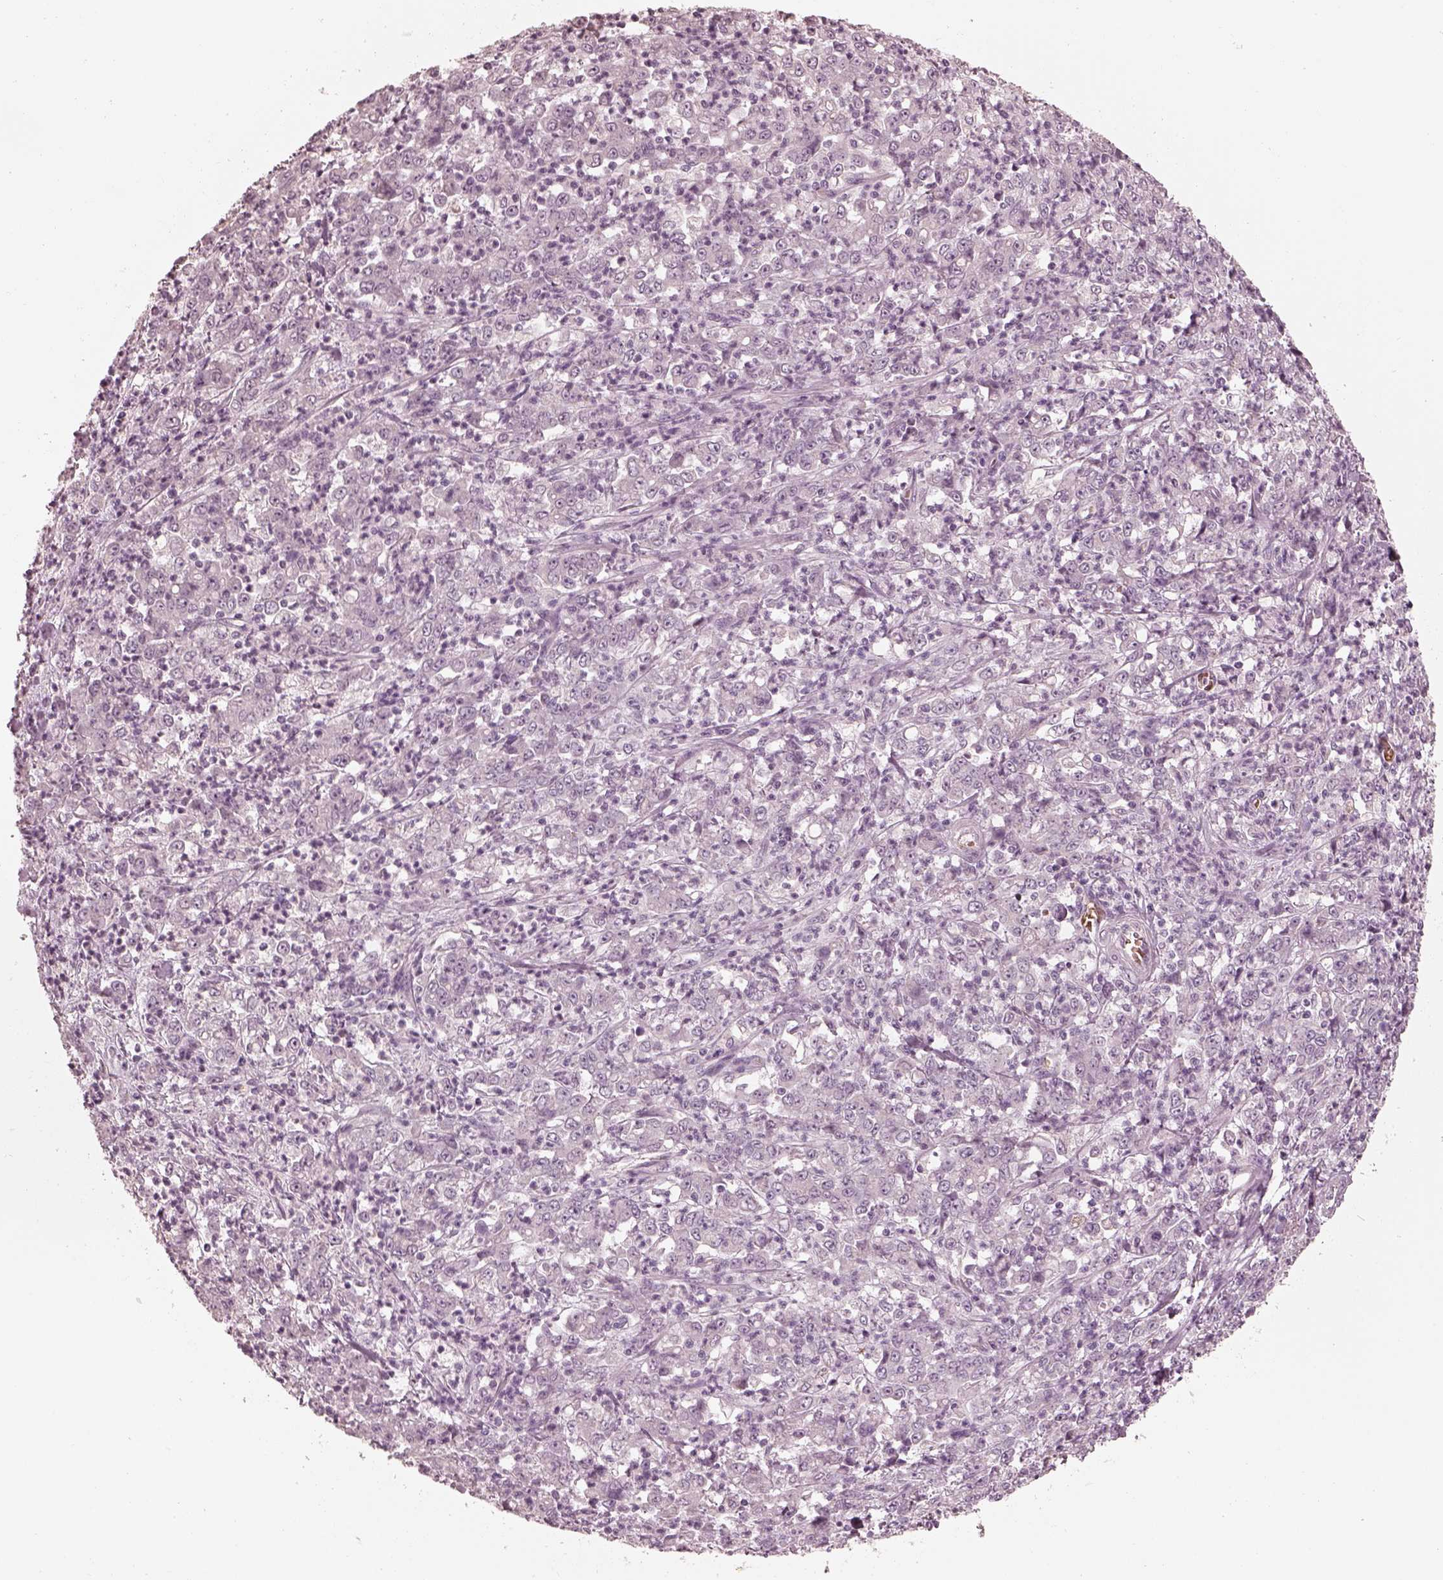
{"staining": {"intensity": "negative", "quantity": "none", "location": "none"}, "tissue": "stomach cancer", "cell_type": "Tumor cells", "image_type": "cancer", "snomed": [{"axis": "morphology", "description": "Adenocarcinoma, NOS"}, {"axis": "topography", "description": "Stomach, lower"}], "caption": "Tumor cells are negative for brown protein staining in stomach adenocarcinoma.", "gene": "ANKLE1", "patient": {"sex": "female", "age": 71}}